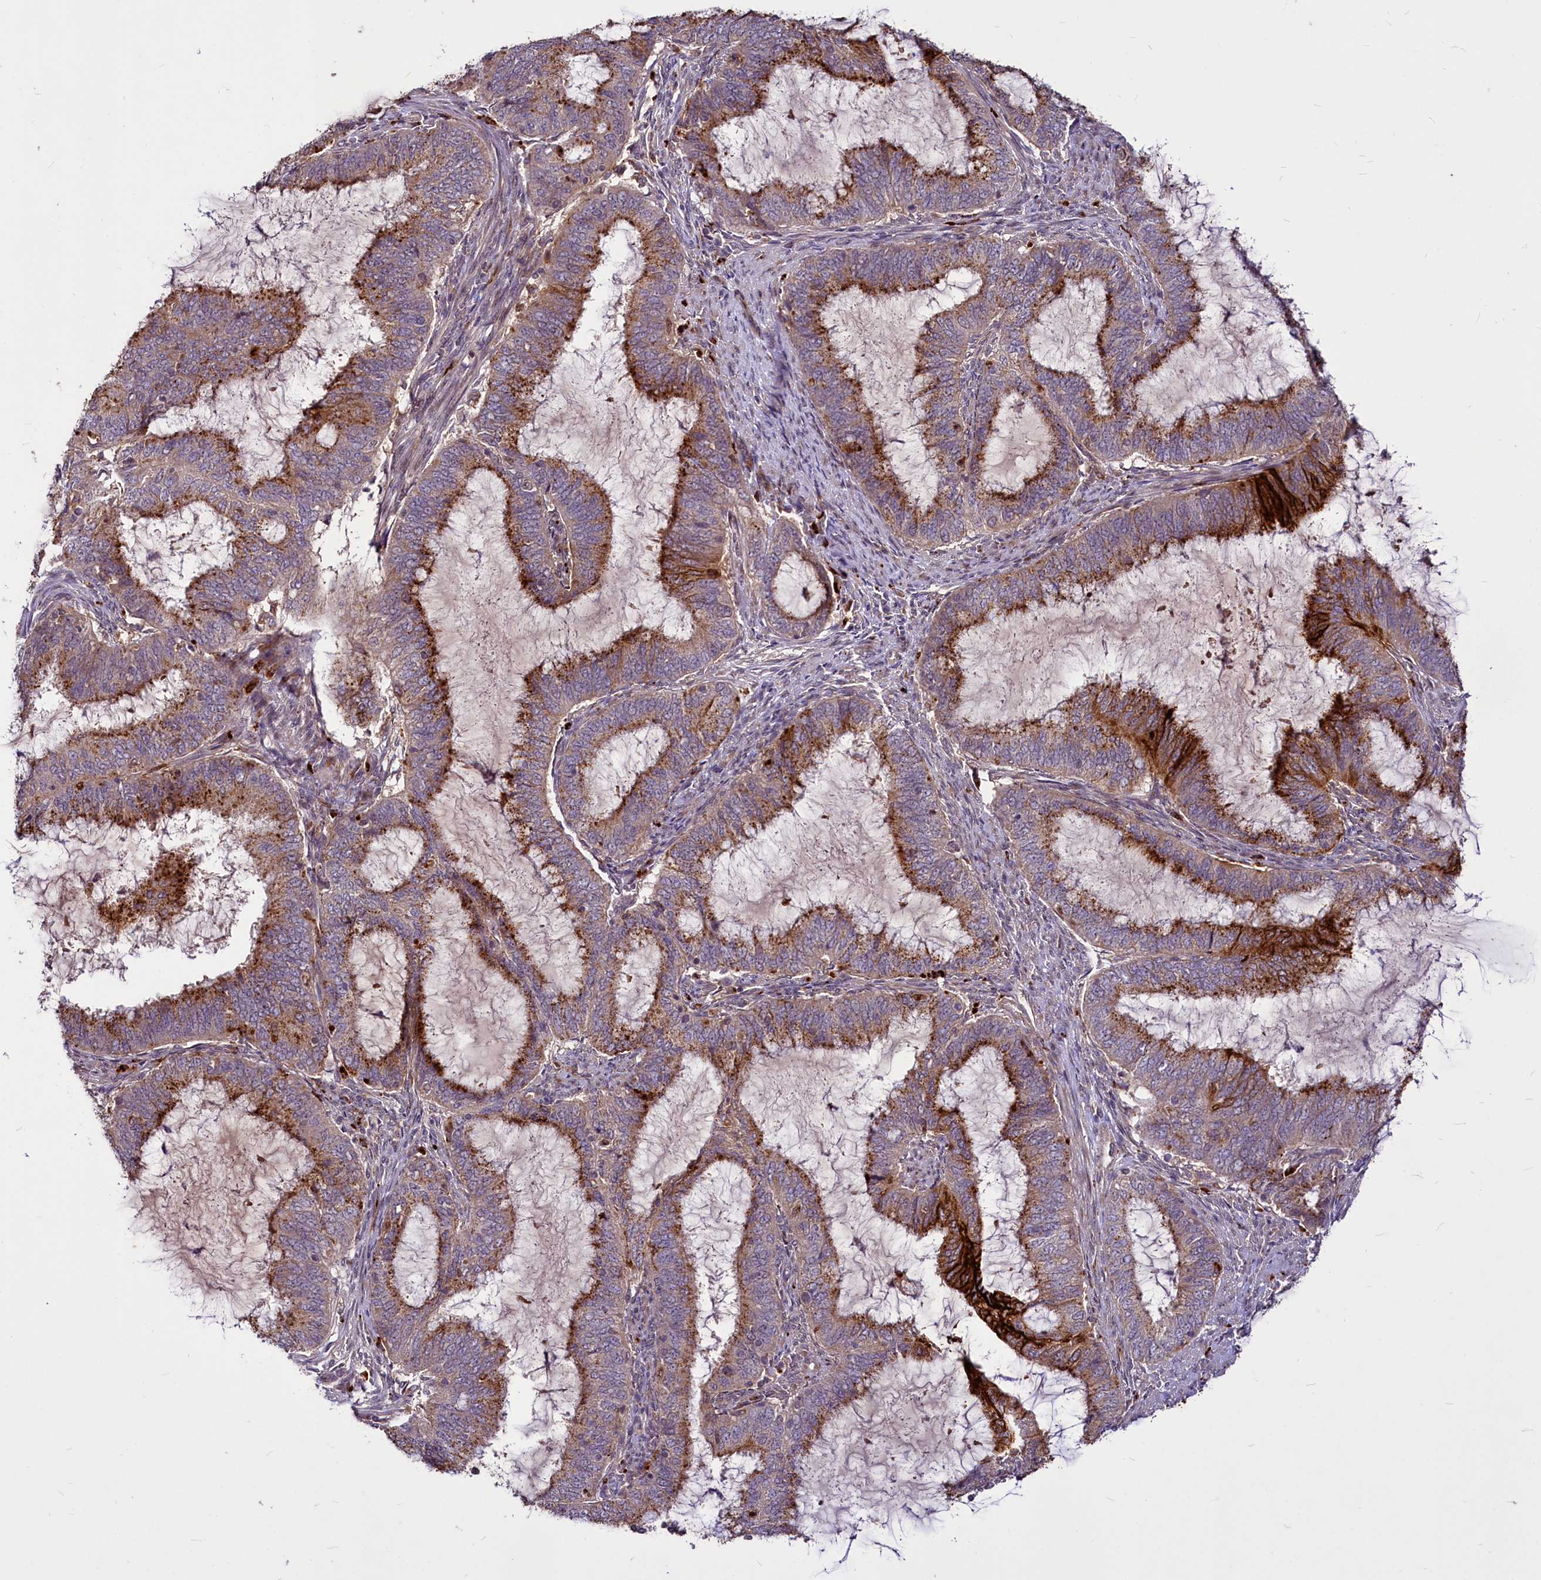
{"staining": {"intensity": "moderate", "quantity": ">75%", "location": "cytoplasmic/membranous"}, "tissue": "endometrial cancer", "cell_type": "Tumor cells", "image_type": "cancer", "snomed": [{"axis": "morphology", "description": "Adenocarcinoma, NOS"}, {"axis": "topography", "description": "Endometrium"}], "caption": "IHC (DAB) staining of endometrial adenocarcinoma displays moderate cytoplasmic/membranous protein expression in about >75% of tumor cells.", "gene": "C11orf86", "patient": {"sex": "female", "age": 51}}